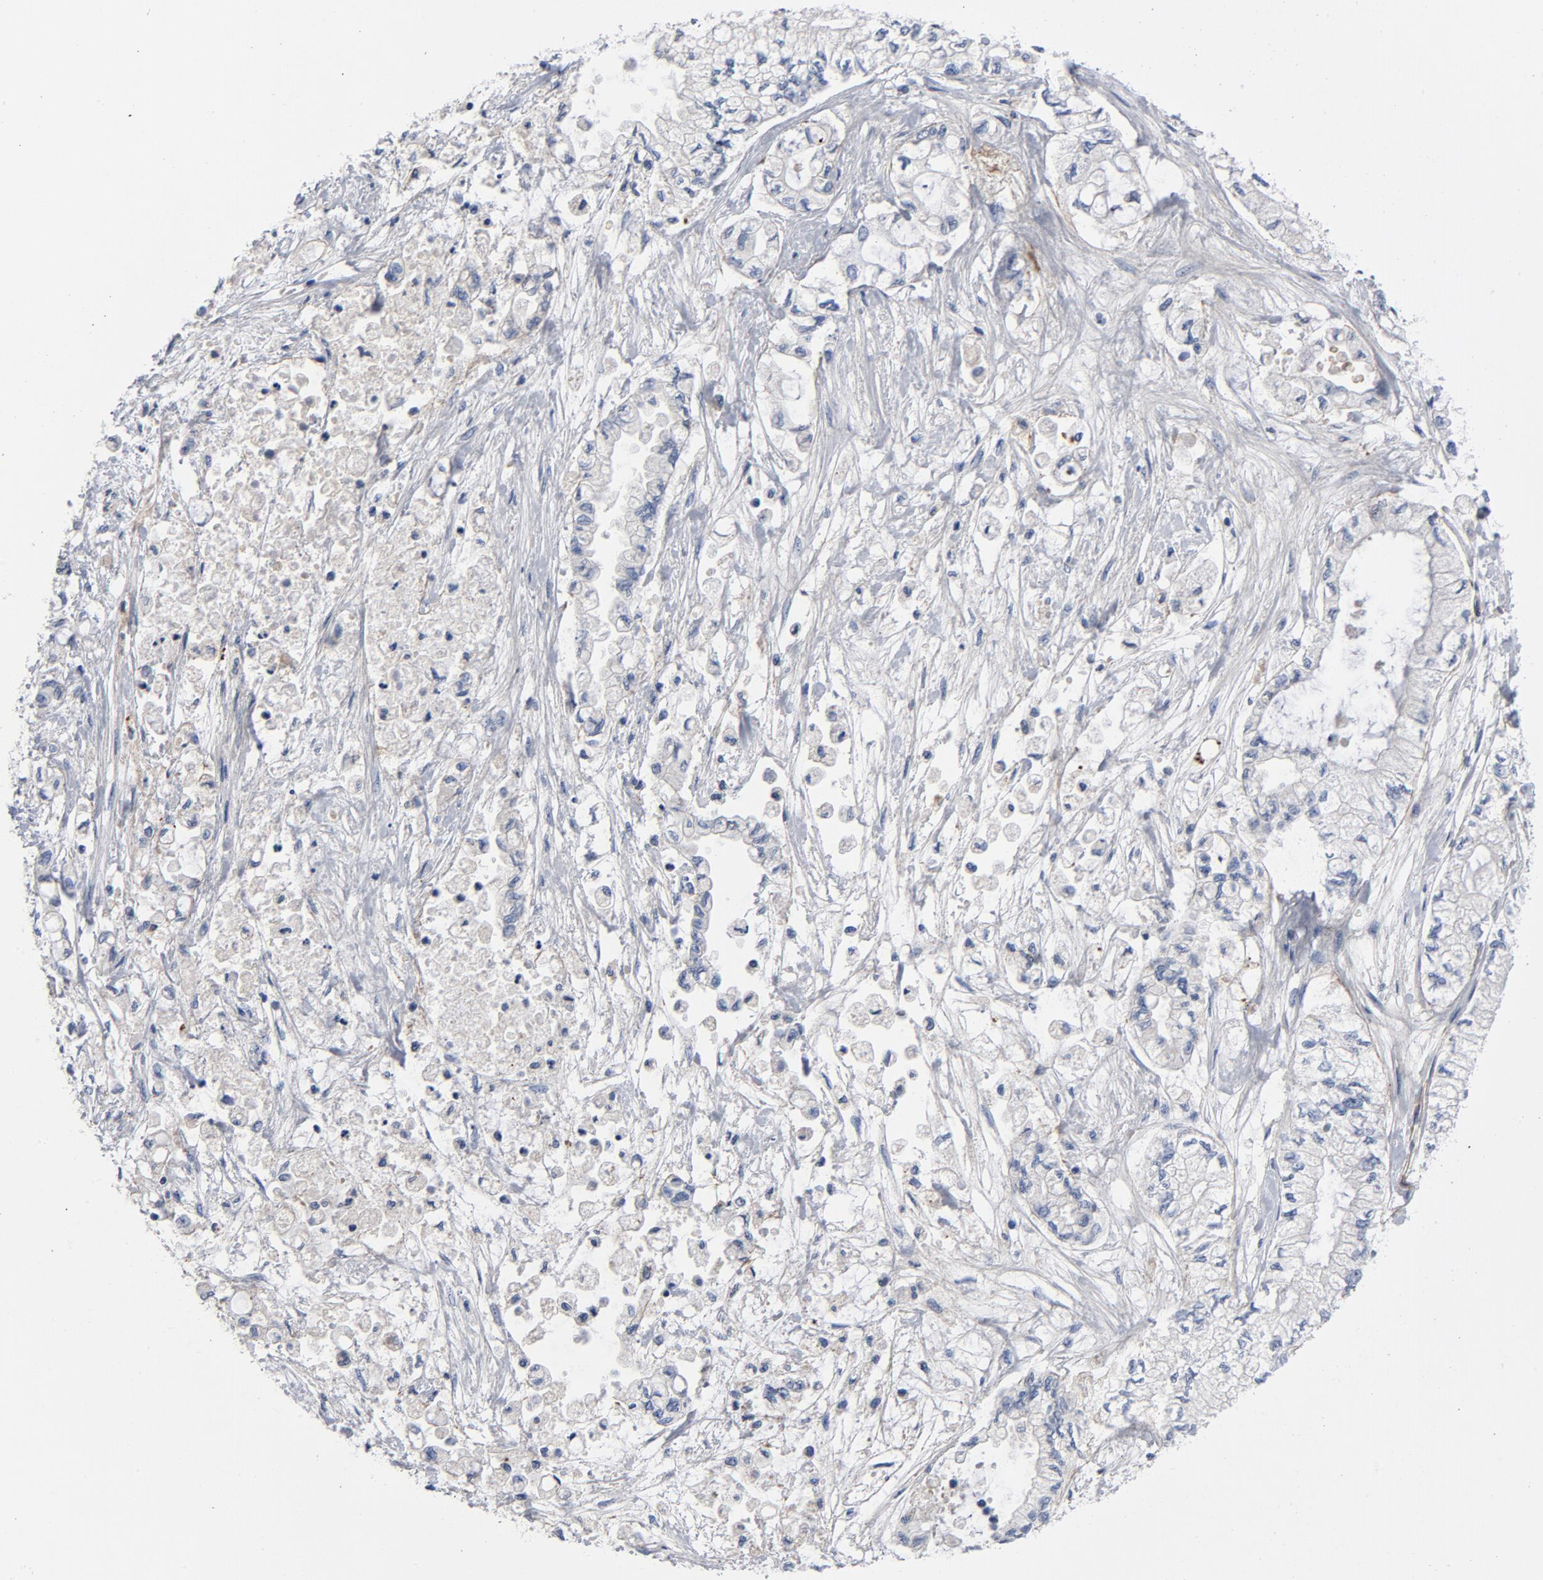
{"staining": {"intensity": "negative", "quantity": "none", "location": "none"}, "tissue": "pancreatic cancer", "cell_type": "Tumor cells", "image_type": "cancer", "snomed": [{"axis": "morphology", "description": "Adenocarcinoma, NOS"}, {"axis": "topography", "description": "Pancreas"}], "caption": "DAB immunohistochemical staining of adenocarcinoma (pancreatic) reveals no significant staining in tumor cells. (DAB (3,3'-diaminobenzidine) immunohistochemistry with hematoxylin counter stain).", "gene": "LAMC1", "patient": {"sex": "male", "age": 79}}